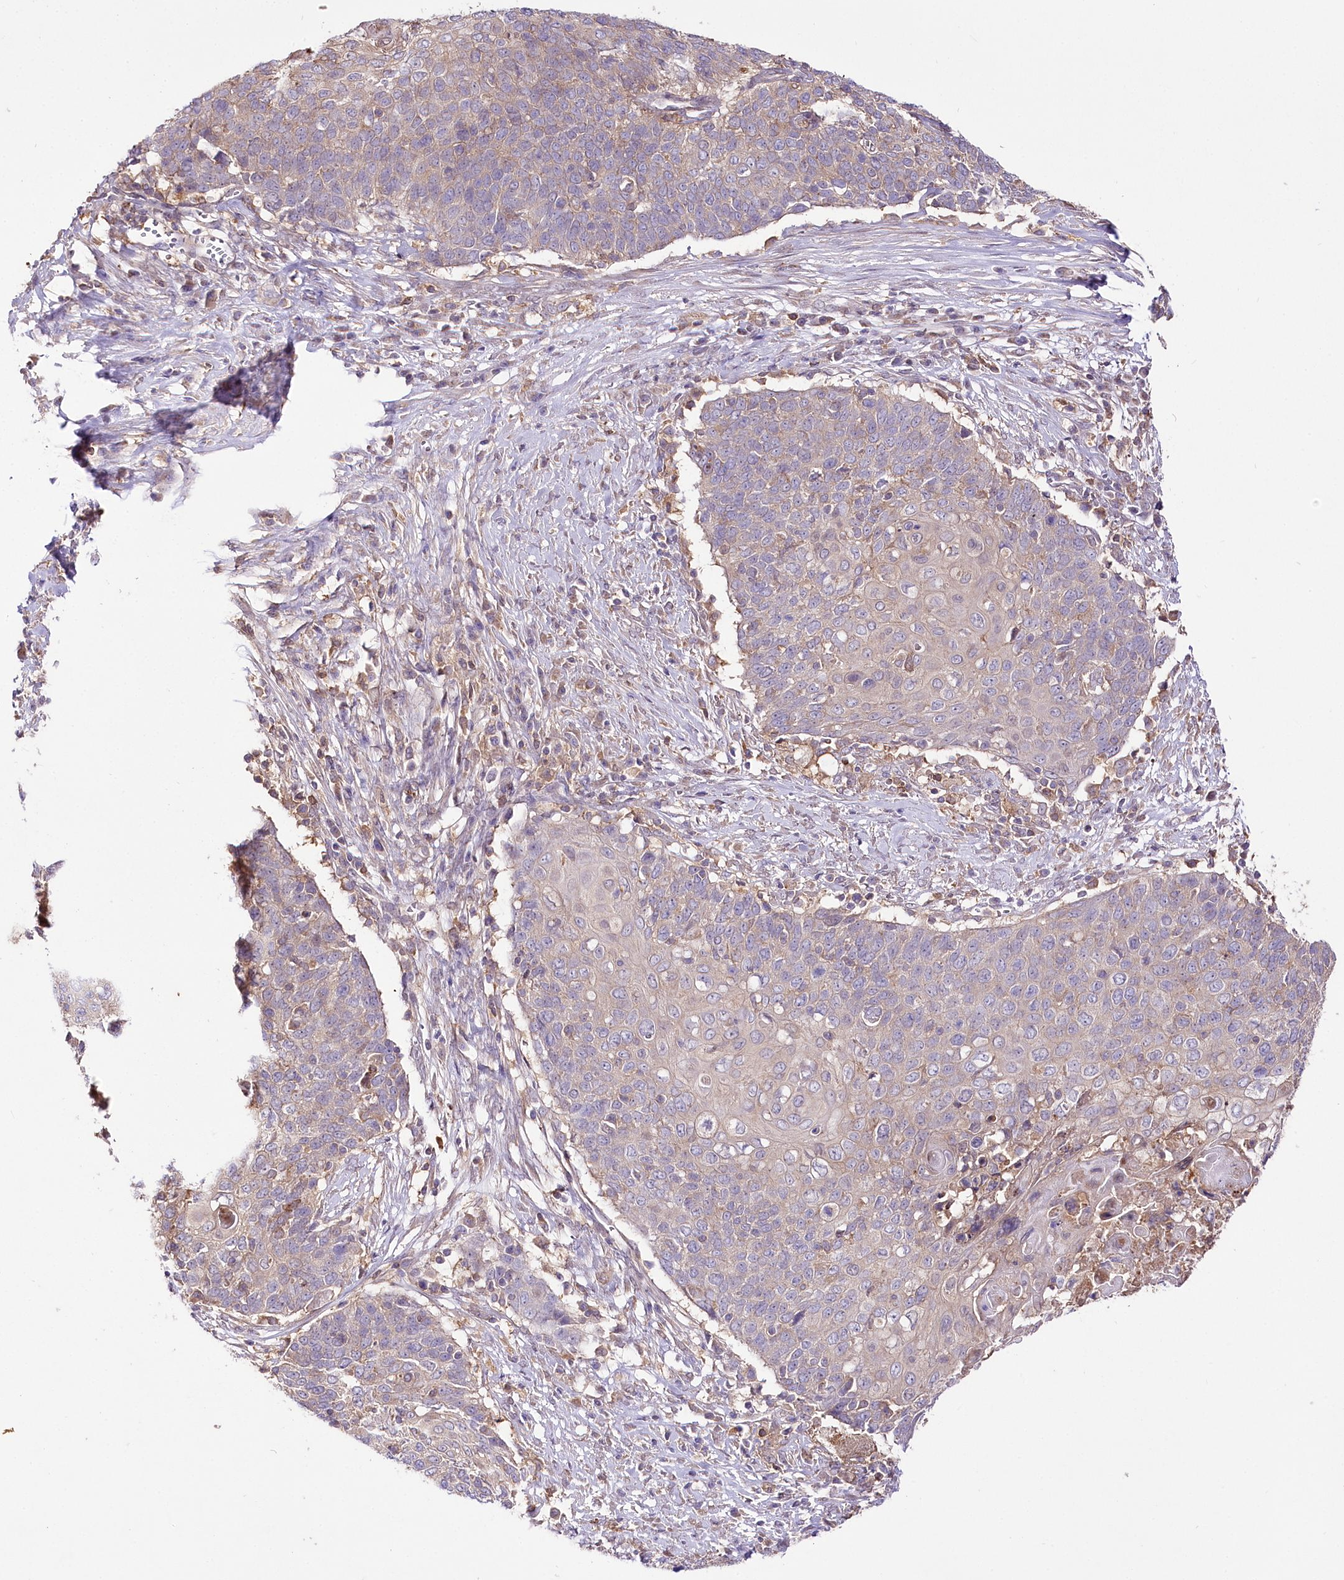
{"staining": {"intensity": "weak", "quantity": "<25%", "location": "cytoplasmic/membranous"}, "tissue": "cervical cancer", "cell_type": "Tumor cells", "image_type": "cancer", "snomed": [{"axis": "morphology", "description": "Squamous cell carcinoma, NOS"}, {"axis": "topography", "description": "Cervix"}], "caption": "Tumor cells show no significant expression in cervical cancer.", "gene": "UGP2", "patient": {"sex": "female", "age": 39}}